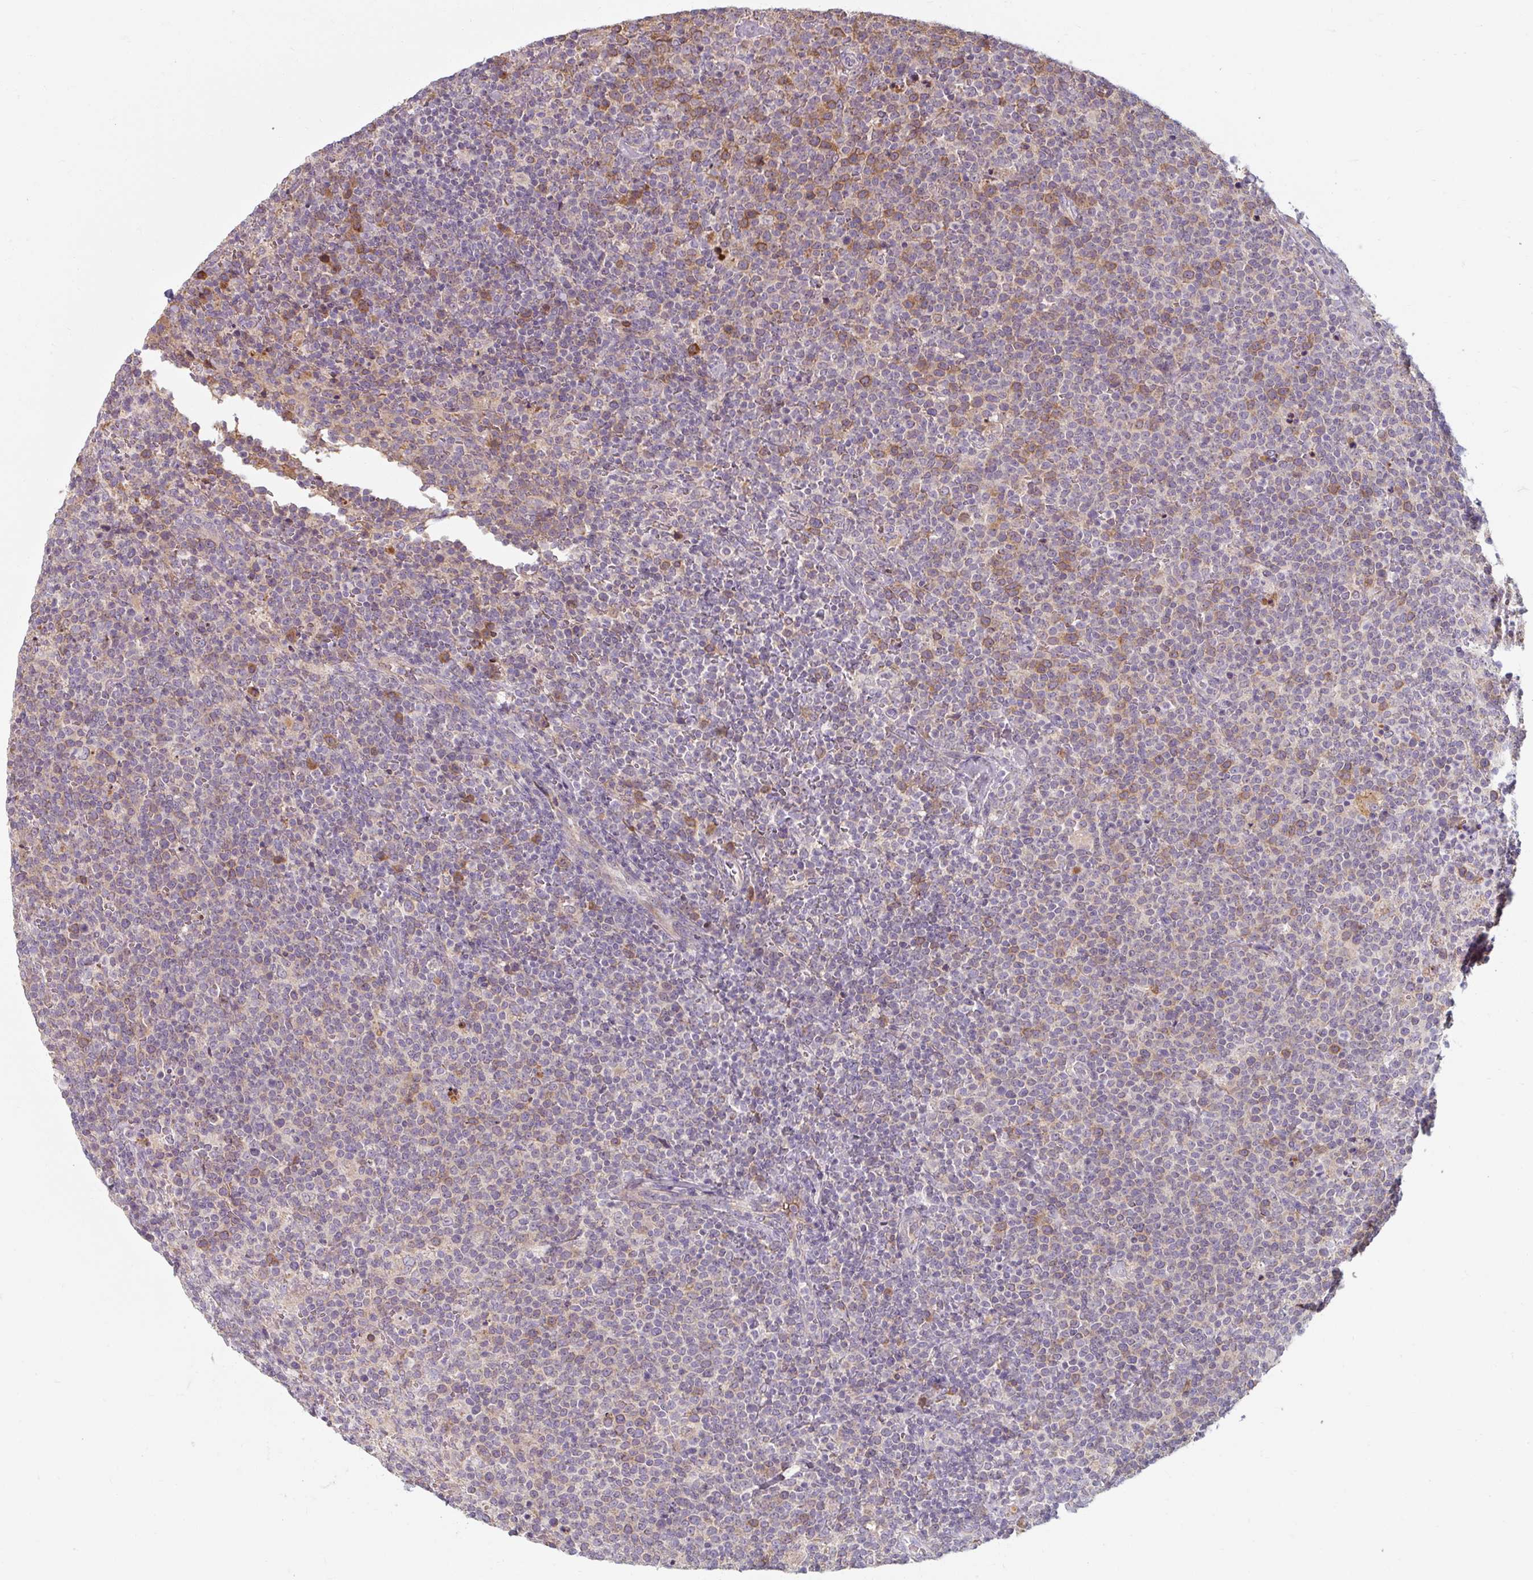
{"staining": {"intensity": "weak", "quantity": "<25%", "location": "cytoplasmic/membranous"}, "tissue": "lymphoma", "cell_type": "Tumor cells", "image_type": "cancer", "snomed": [{"axis": "morphology", "description": "Malignant lymphoma, non-Hodgkin's type, High grade"}, {"axis": "topography", "description": "Lymph node"}], "caption": "High magnification brightfield microscopy of lymphoma stained with DAB (3,3'-diaminobenzidine) (brown) and counterstained with hematoxylin (blue): tumor cells show no significant expression.", "gene": "TSEN54", "patient": {"sex": "male", "age": 61}}